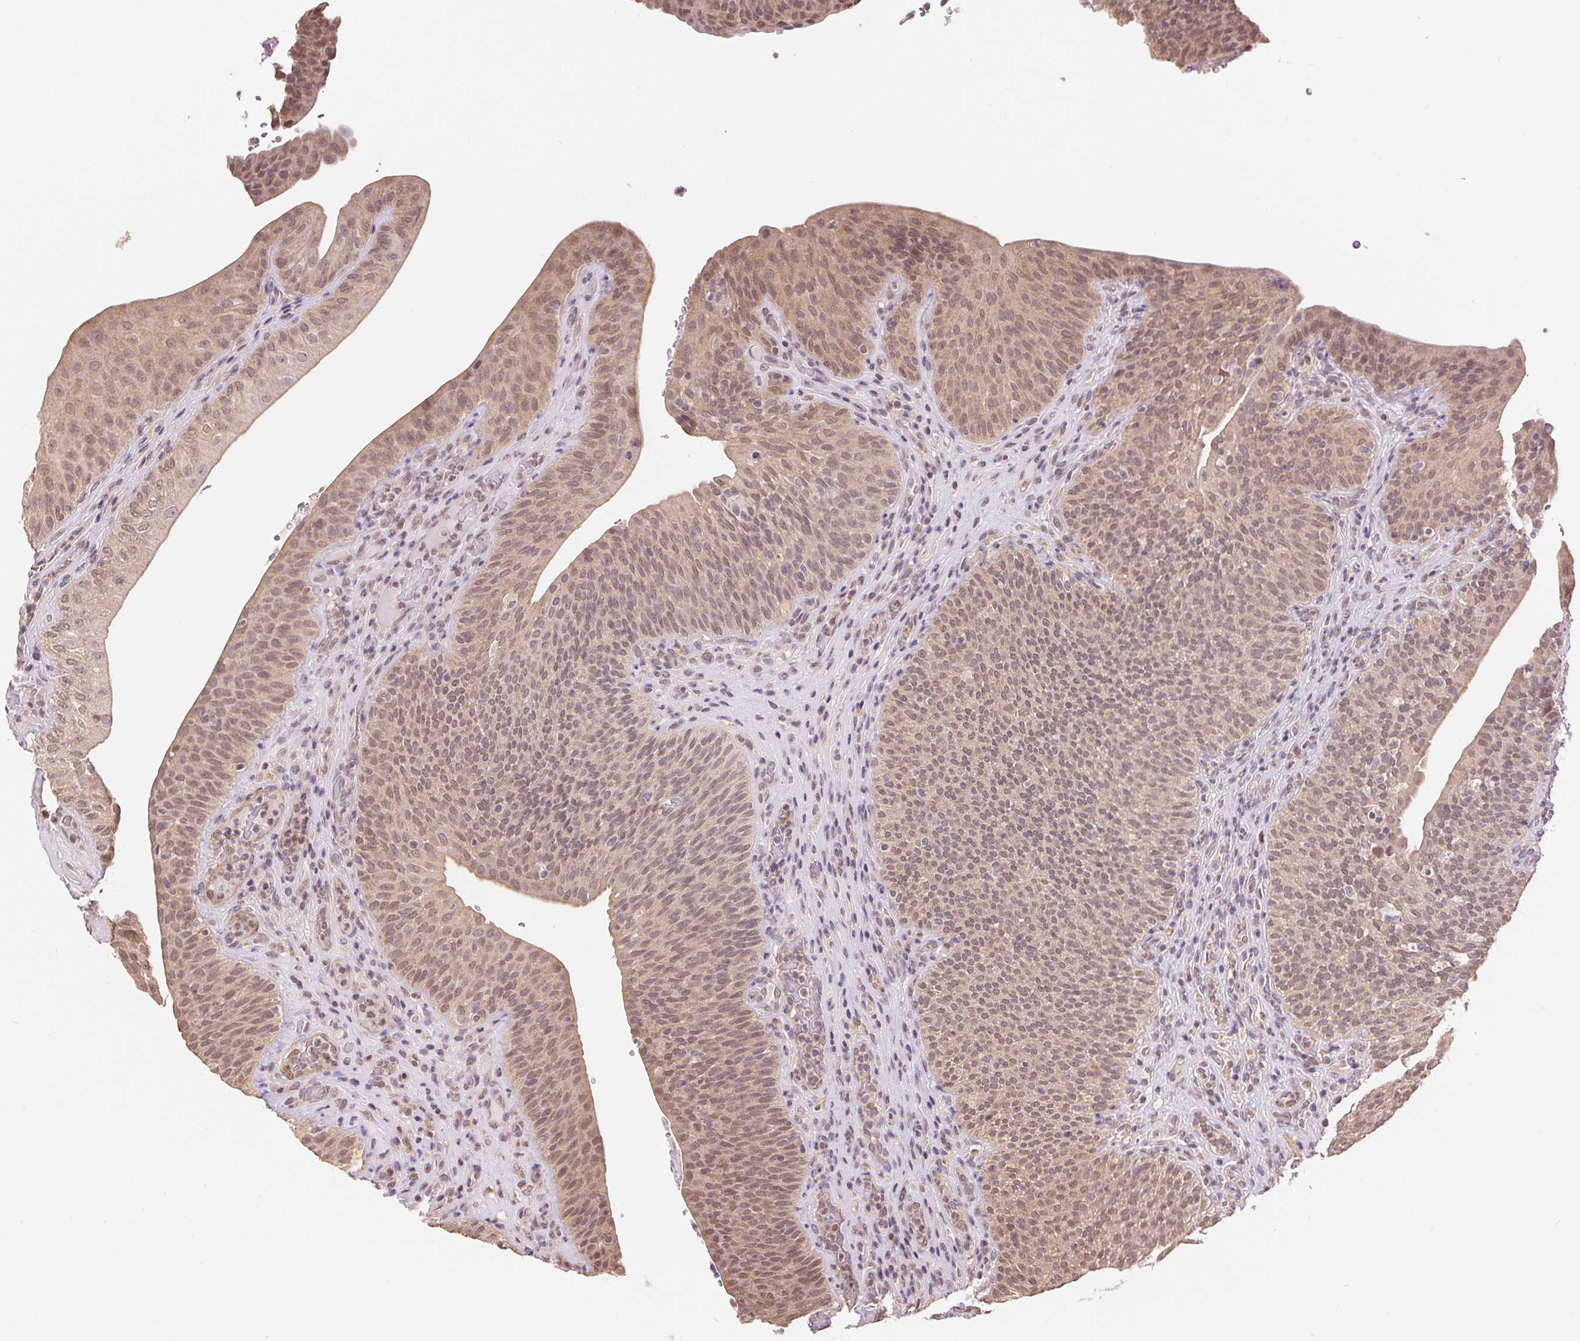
{"staining": {"intensity": "moderate", "quantity": ">75%", "location": "cytoplasmic/membranous,nuclear"}, "tissue": "urinary bladder", "cell_type": "Urothelial cells", "image_type": "normal", "snomed": [{"axis": "morphology", "description": "Normal tissue, NOS"}, {"axis": "topography", "description": "Urinary bladder"}, {"axis": "topography", "description": "Peripheral nerve tissue"}], "caption": "DAB immunohistochemical staining of normal urinary bladder demonstrates moderate cytoplasmic/membranous,nuclear protein positivity in about >75% of urothelial cells.", "gene": "TMEM273", "patient": {"sex": "male", "age": 66}}